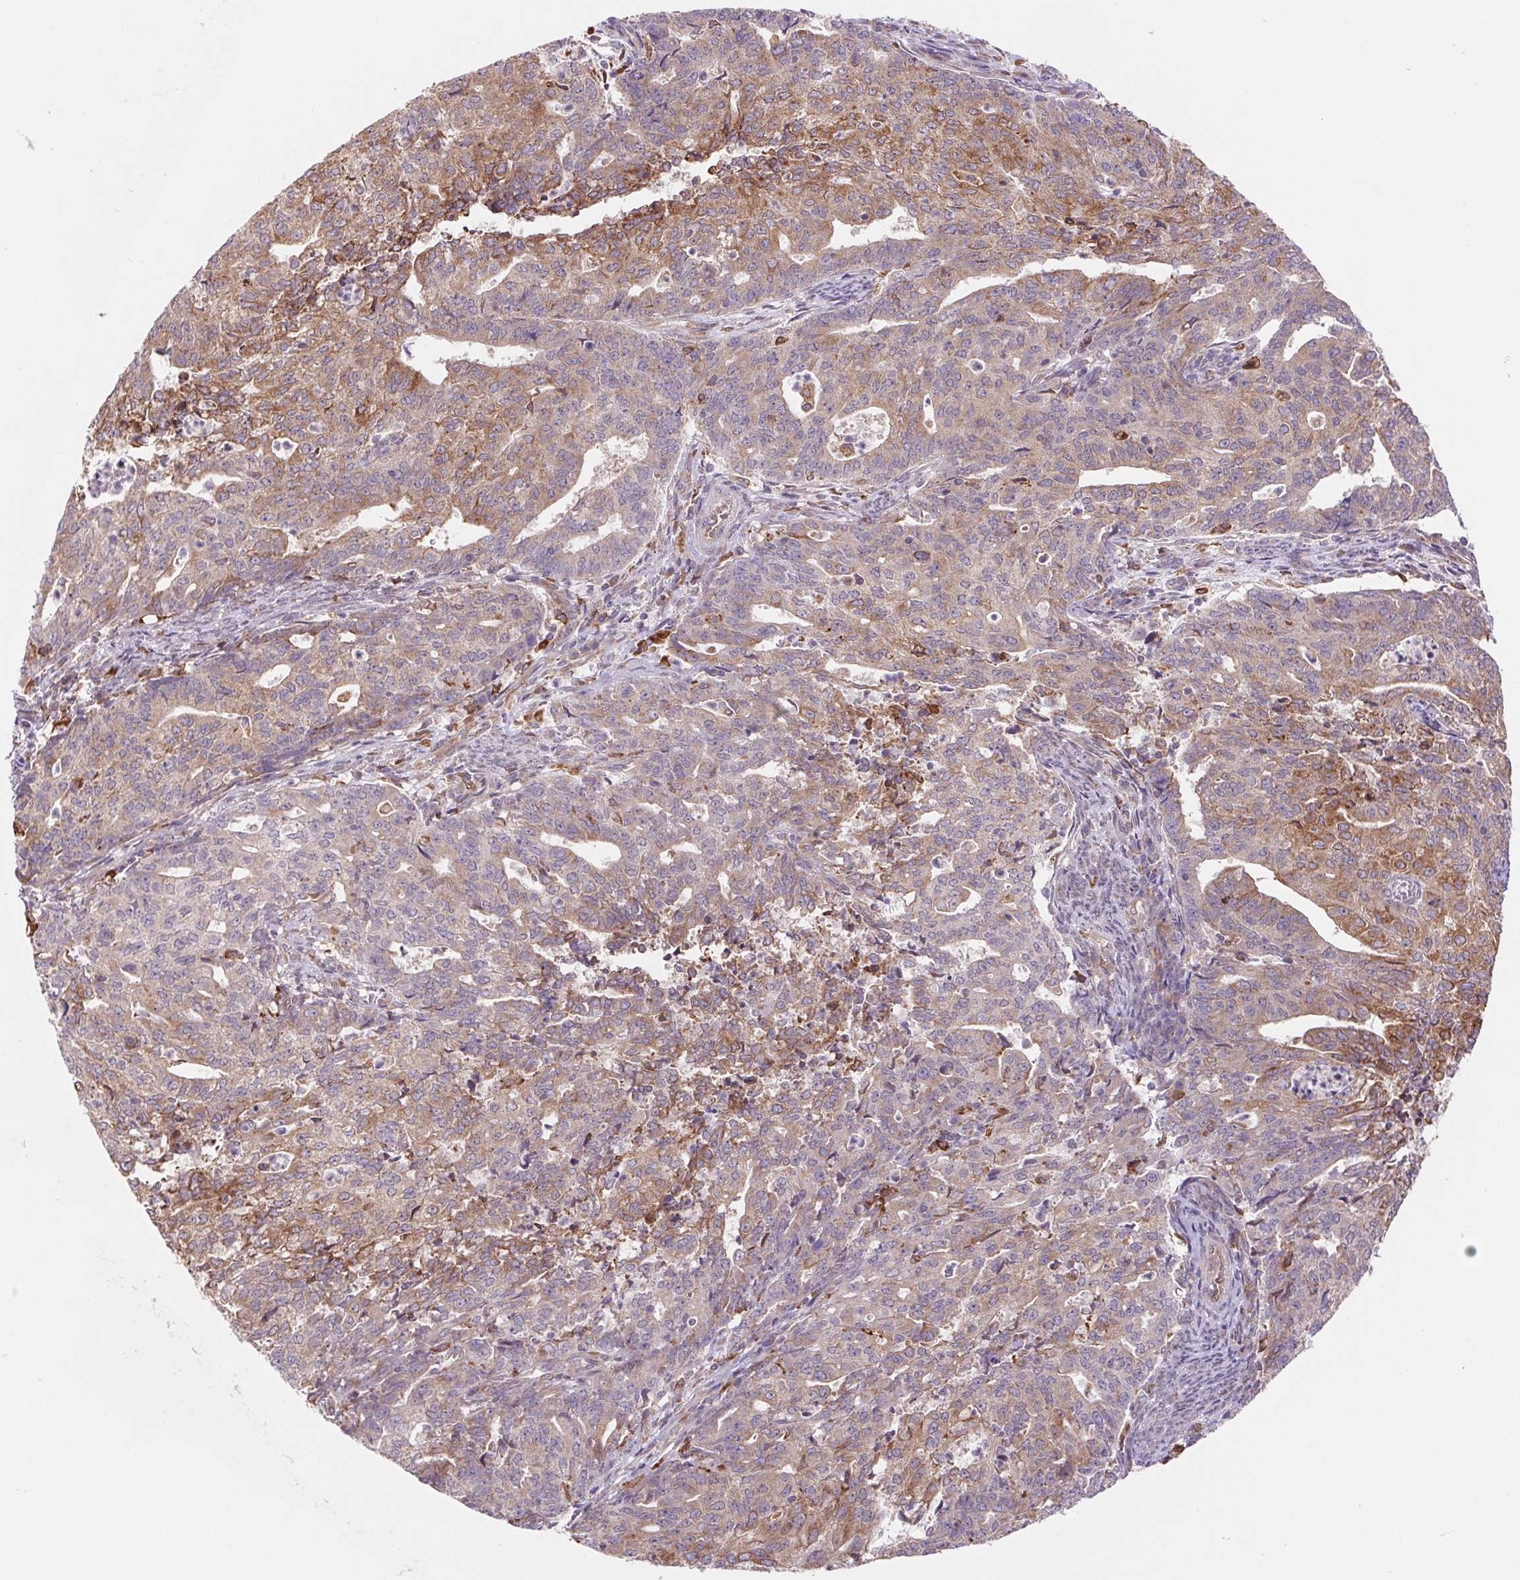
{"staining": {"intensity": "moderate", "quantity": "25%-75%", "location": "cytoplasmic/membranous"}, "tissue": "endometrial cancer", "cell_type": "Tumor cells", "image_type": "cancer", "snomed": [{"axis": "morphology", "description": "Adenocarcinoma, NOS"}, {"axis": "topography", "description": "Endometrium"}], "caption": "Immunohistochemistry histopathology image of endometrial cancer (adenocarcinoma) stained for a protein (brown), which reveals medium levels of moderate cytoplasmic/membranous expression in approximately 25%-75% of tumor cells.", "gene": "KLHL20", "patient": {"sex": "female", "age": 82}}